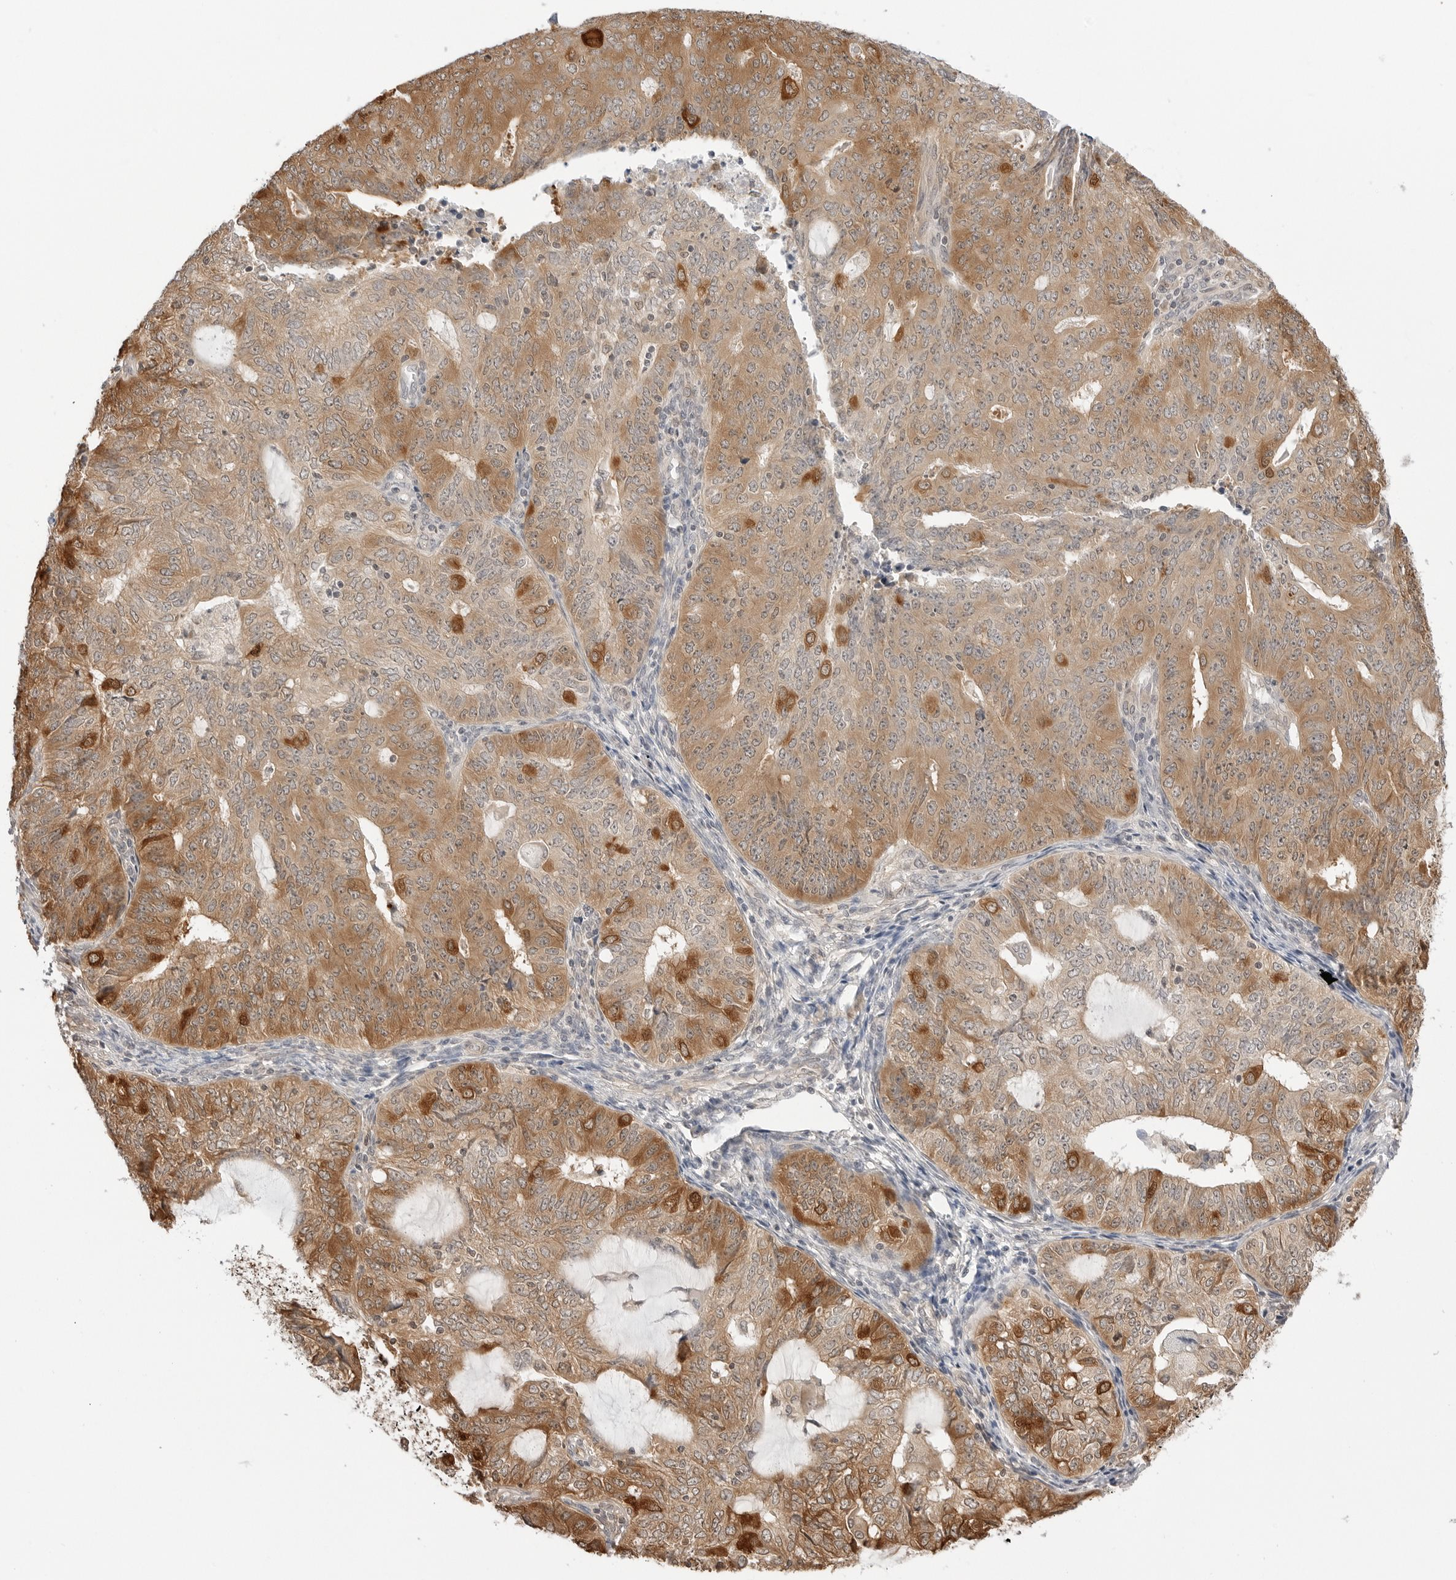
{"staining": {"intensity": "strong", "quantity": ">75%", "location": "cytoplasmic/membranous"}, "tissue": "endometrial cancer", "cell_type": "Tumor cells", "image_type": "cancer", "snomed": [{"axis": "morphology", "description": "Adenocarcinoma, NOS"}, {"axis": "topography", "description": "Endometrium"}], "caption": "The immunohistochemical stain highlights strong cytoplasmic/membranous staining in tumor cells of adenocarcinoma (endometrial) tissue. The protein is shown in brown color, while the nuclei are stained blue.", "gene": "NUDC", "patient": {"sex": "female", "age": 32}}